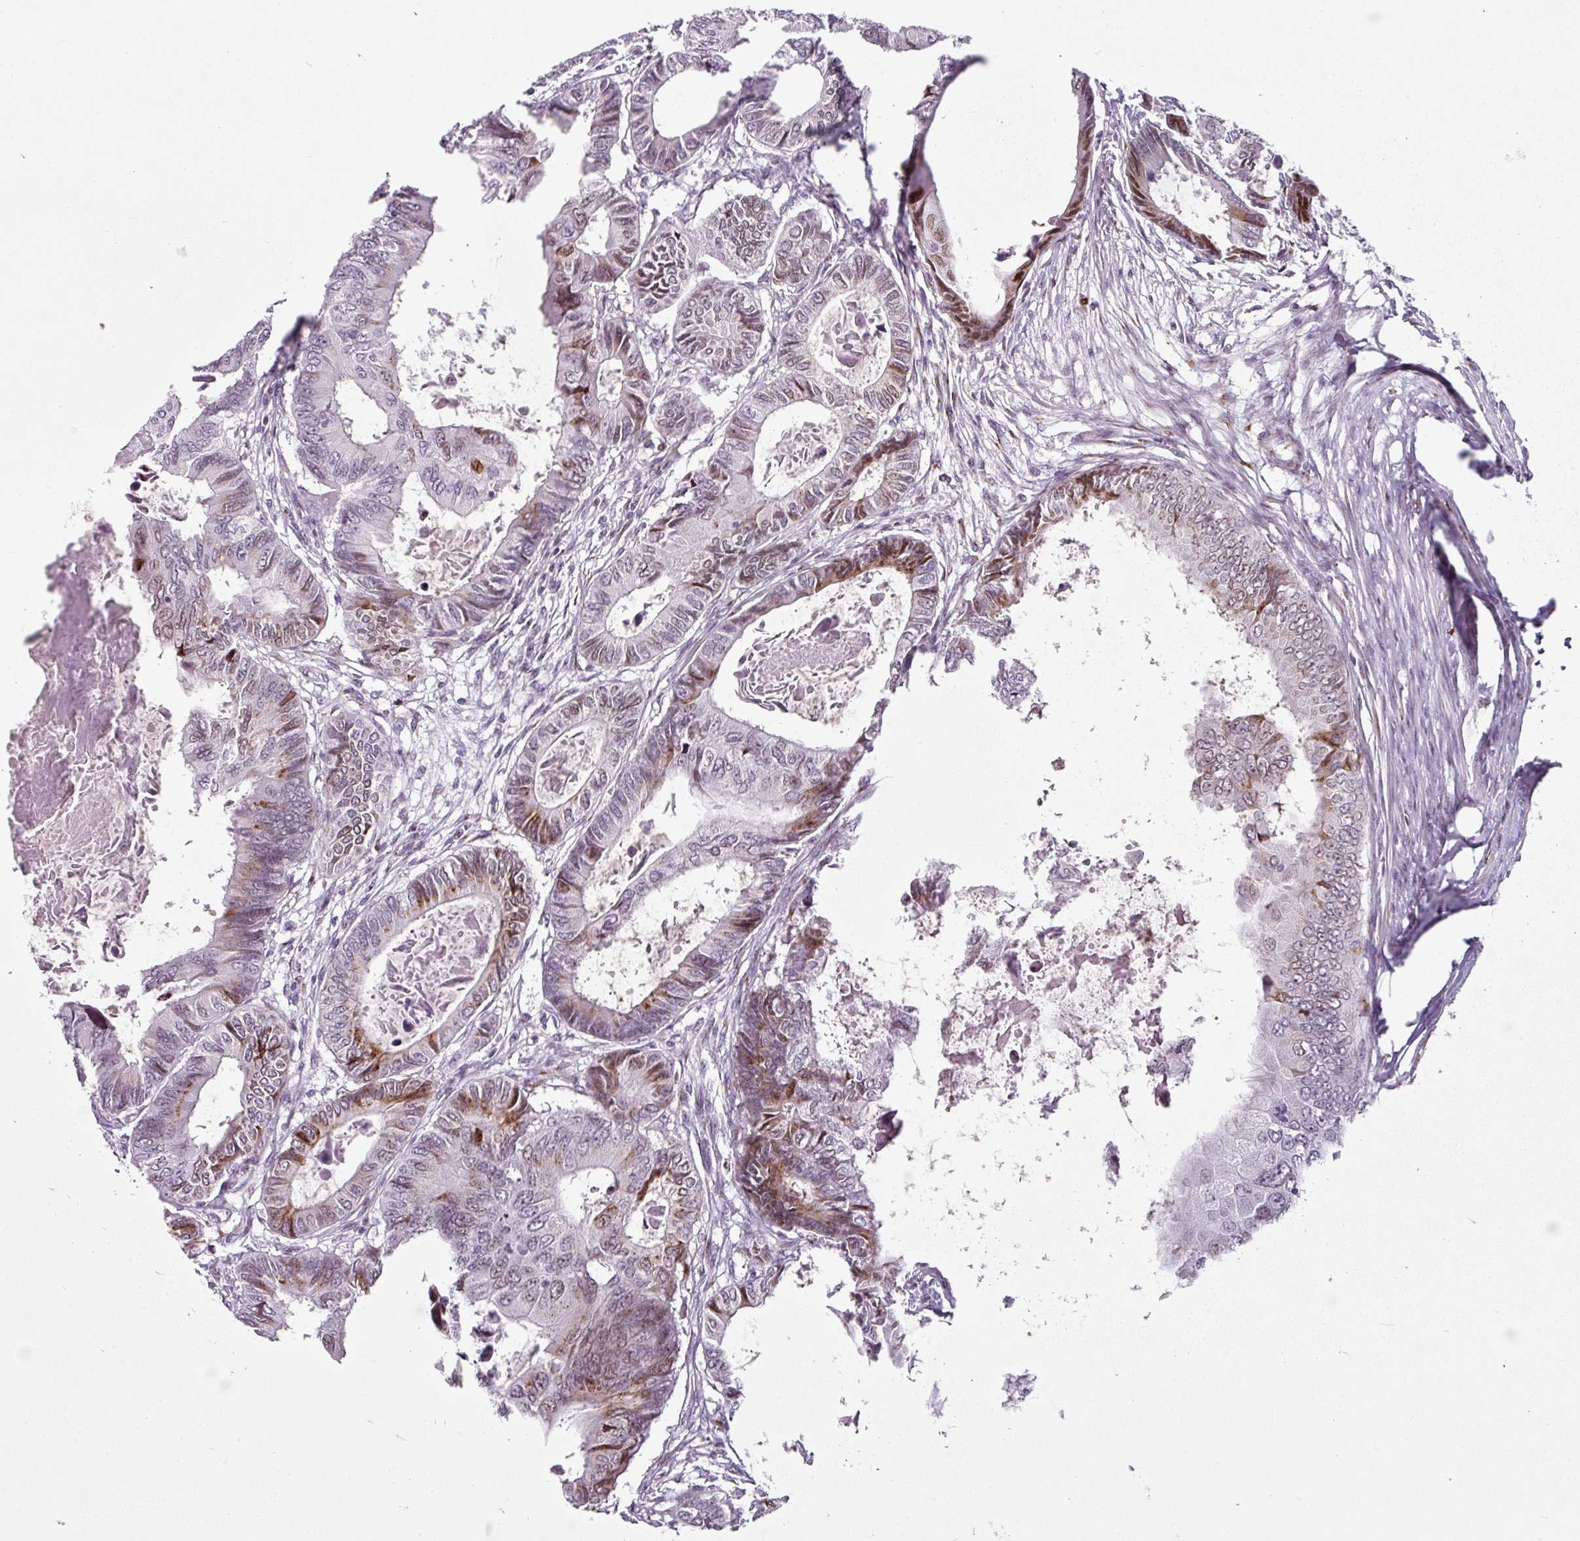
{"staining": {"intensity": "moderate", "quantity": "25%-75%", "location": "cytoplasmic/membranous,nuclear"}, "tissue": "colorectal cancer", "cell_type": "Tumor cells", "image_type": "cancer", "snomed": [{"axis": "morphology", "description": "Adenocarcinoma, NOS"}, {"axis": "topography", "description": "Colon"}], "caption": "Protein staining exhibits moderate cytoplasmic/membranous and nuclear staining in approximately 25%-75% of tumor cells in colorectal cancer. The protein is stained brown, and the nuclei are stained in blue (DAB IHC with brightfield microscopy, high magnification).", "gene": "SYT8", "patient": {"sex": "male", "age": 85}}